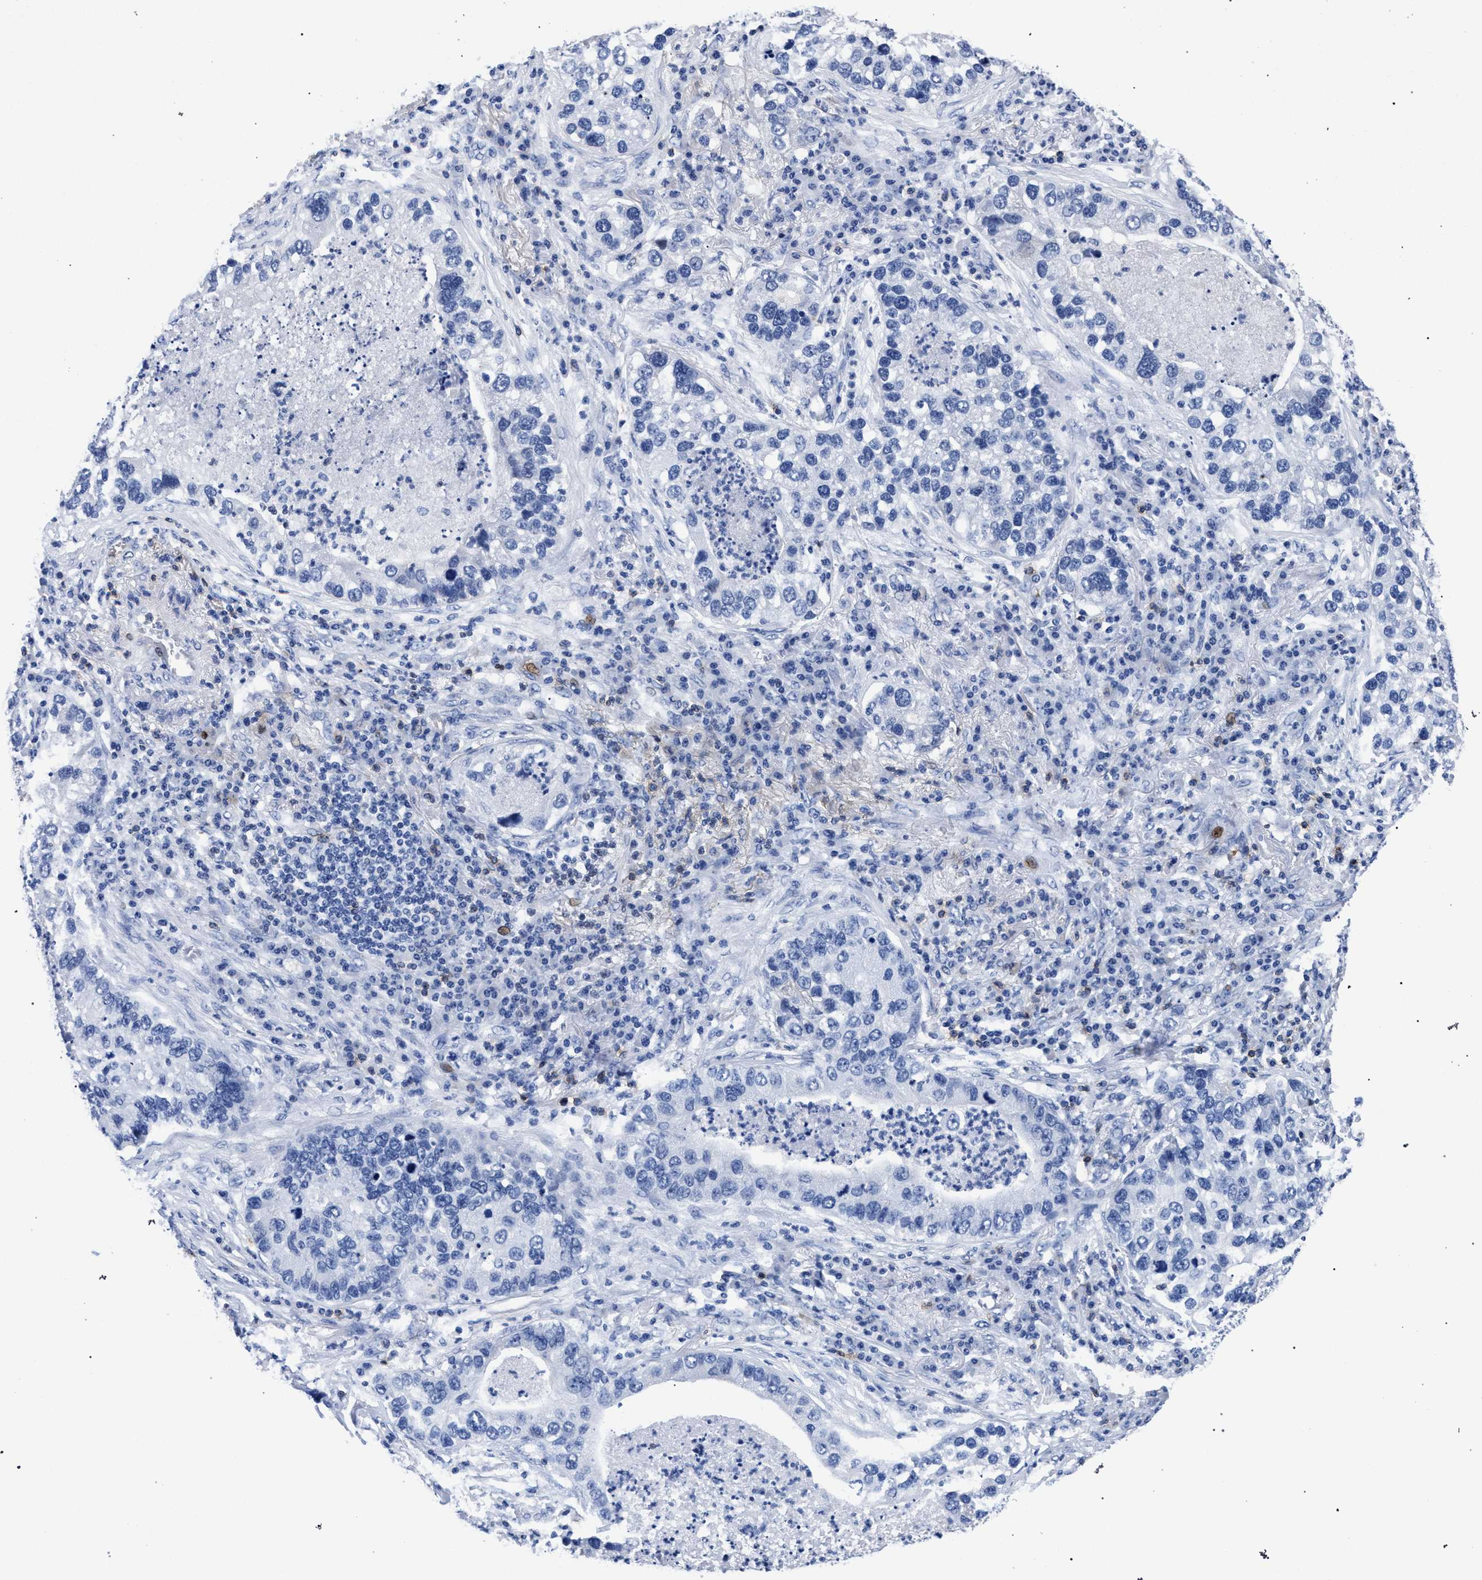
{"staining": {"intensity": "negative", "quantity": "none", "location": "none"}, "tissue": "lung cancer", "cell_type": "Tumor cells", "image_type": "cancer", "snomed": [{"axis": "morphology", "description": "Normal tissue, NOS"}, {"axis": "morphology", "description": "Adenocarcinoma, NOS"}, {"axis": "topography", "description": "Bronchus"}, {"axis": "topography", "description": "Lung"}], "caption": "Immunohistochemistry image of adenocarcinoma (lung) stained for a protein (brown), which reveals no expression in tumor cells.", "gene": "KLRK1", "patient": {"sex": "male", "age": 54}}